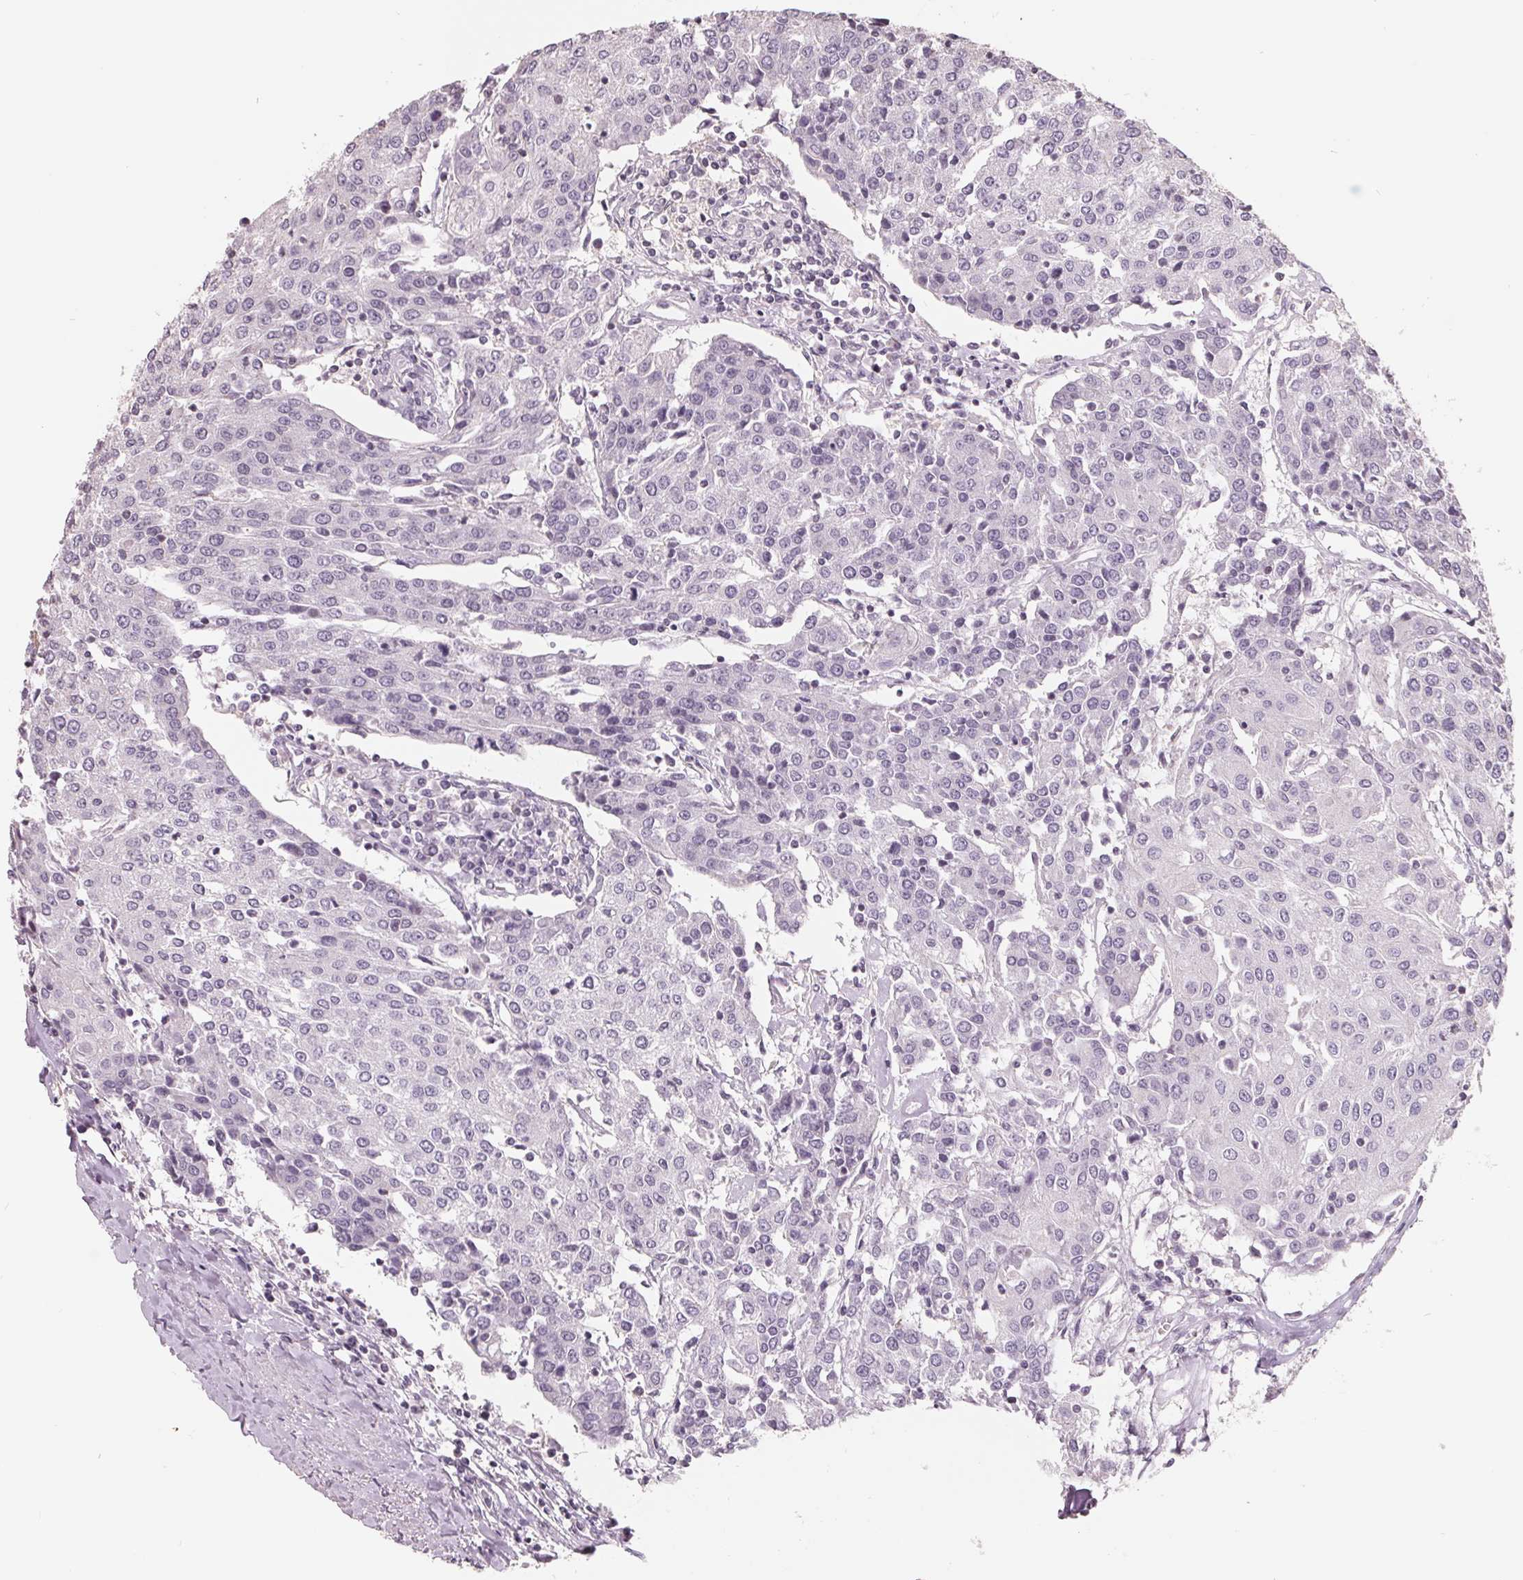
{"staining": {"intensity": "negative", "quantity": "none", "location": "none"}, "tissue": "urothelial cancer", "cell_type": "Tumor cells", "image_type": "cancer", "snomed": [{"axis": "morphology", "description": "Urothelial carcinoma, High grade"}, {"axis": "topography", "description": "Urinary bladder"}], "caption": "An IHC image of urothelial carcinoma (high-grade) is shown. There is no staining in tumor cells of urothelial carcinoma (high-grade).", "gene": "FTCD", "patient": {"sex": "female", "age": 85}}